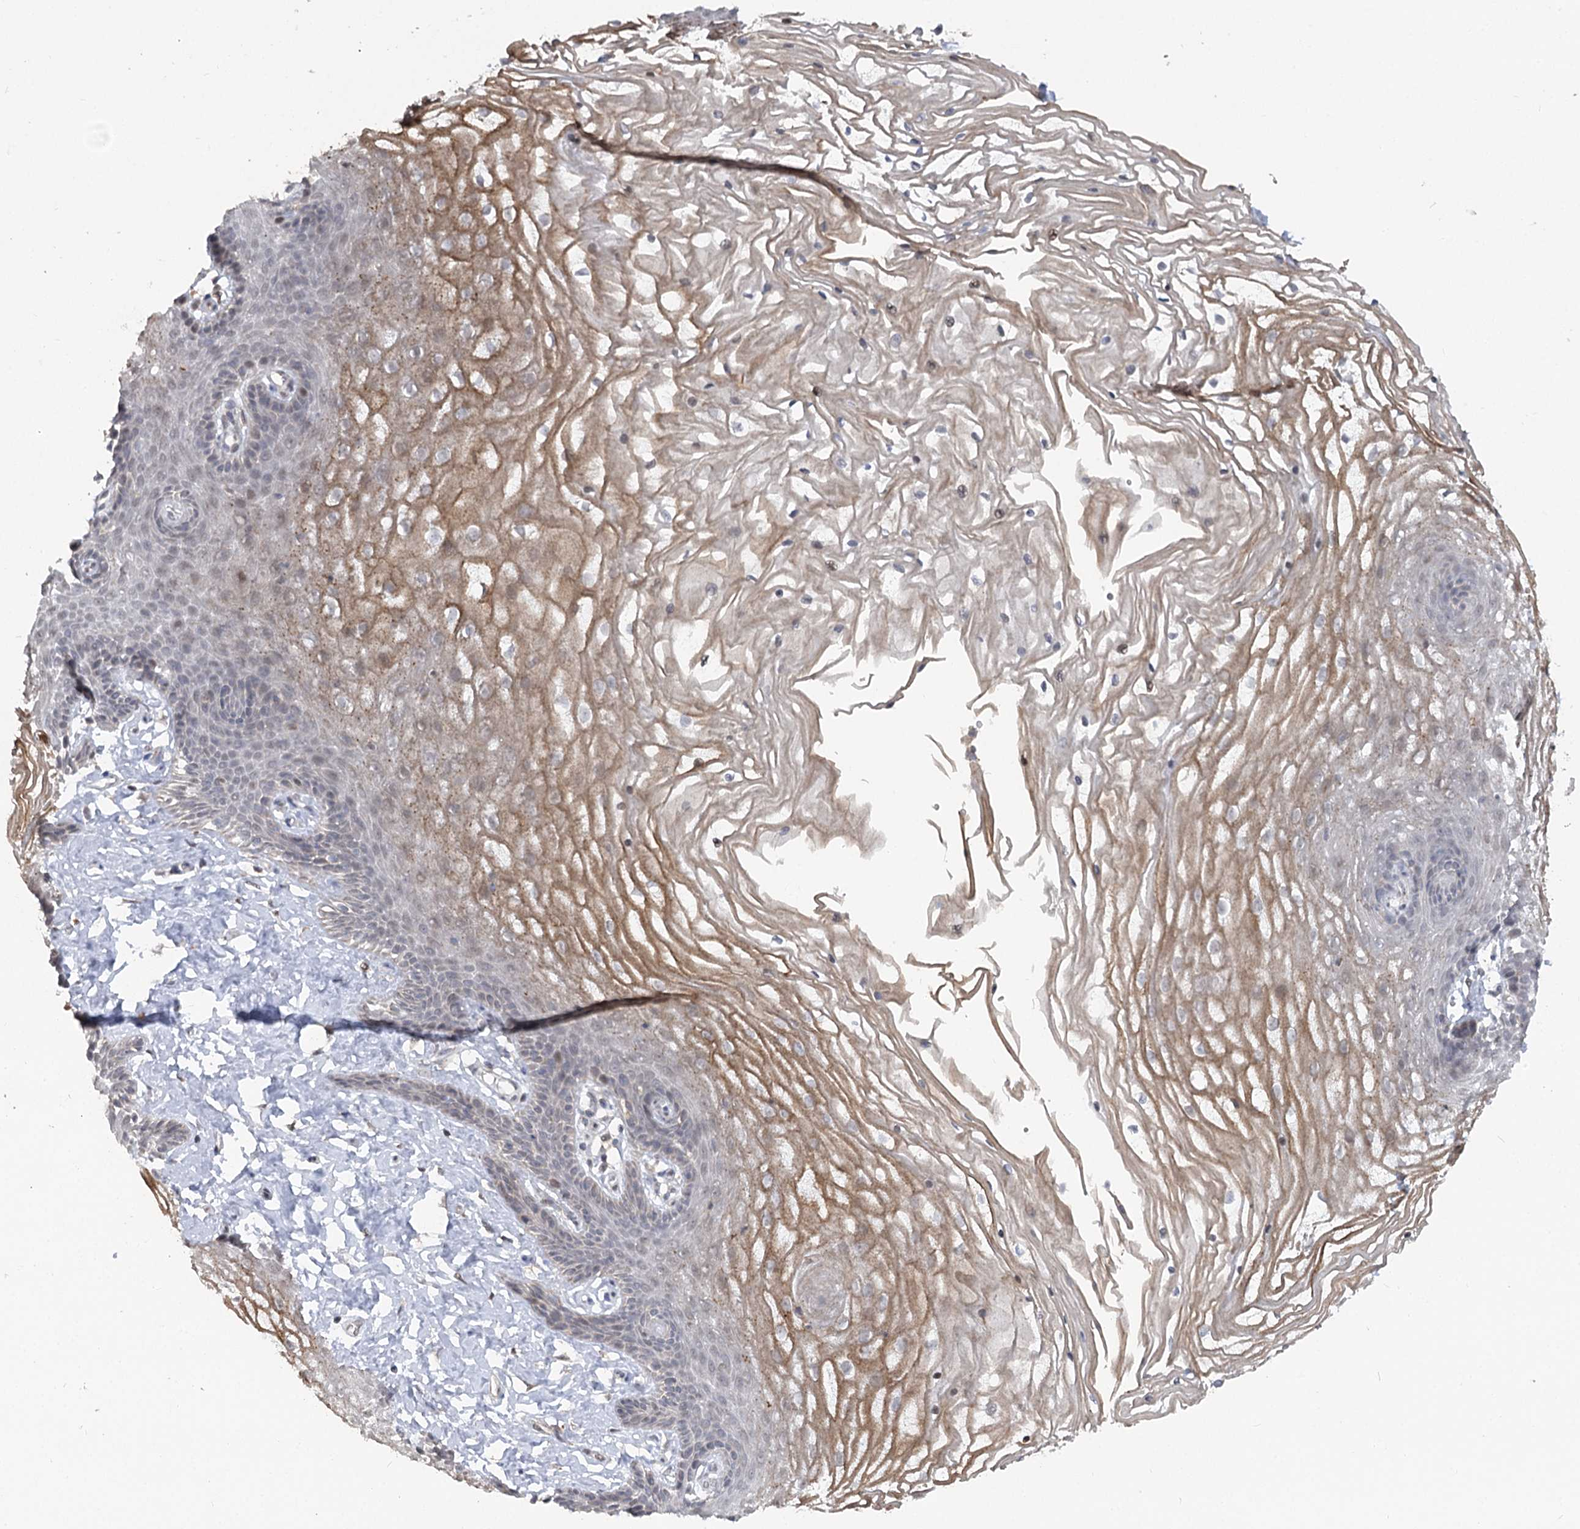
{"staining": {"intensity": "moderate", "quantity": "25%-75%", "location": "cytoplasmic/membranous"}, "tissue": "vagina", "cell_type": "Squamous epithelial cells", "image_type": "normal", "snomed": [{"axis": "morphology", "description": "Normal tissue, NOS"}, {"axis": "topography", "description": "Vagina"}, {"axis": "topography", "description": "Cervix"}], "caption": "Moderate cytoplasmic/membranous protein positivity is appreciated in about 25%-75% of squamous epithelial cells in vagina.", "gene": "RUFY4", "patient": {"sex": "female", "age": 40}}